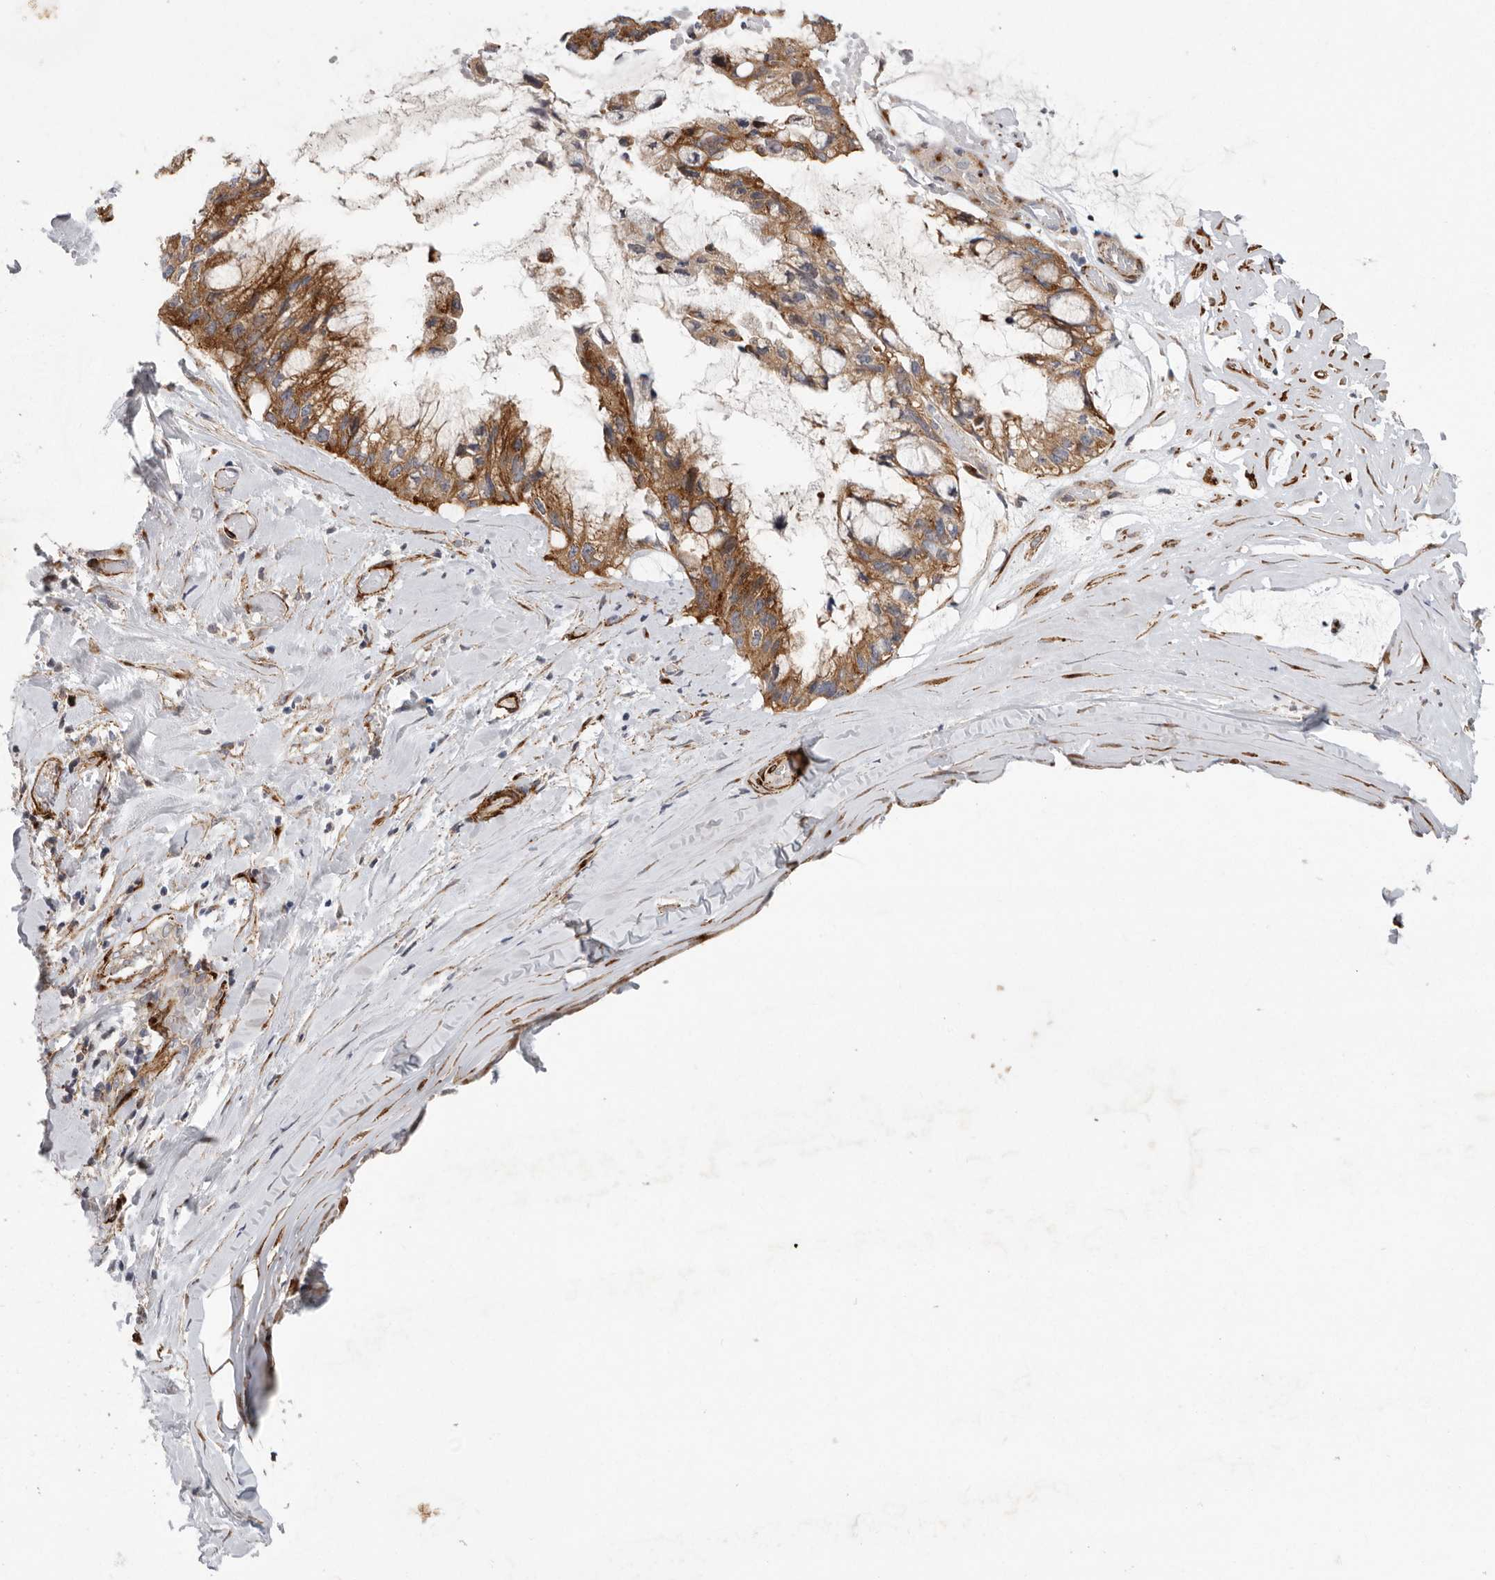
{"staining": {"intensity": "moderate", "quantity": ">75%", "location": "cytoplasmic/membranous"}, "tissue": "ovarian cancer", "cell_type": "Tumor cells", "image_type": "cancer", "snomed": [{"axis": "morphology", "description": "Cystadenocarcinoma, mucinous, NOS"}, {"axis": "topography", "description": "Ovary"}], "caption": "Protein analysis of ovarian mucinous cystadenocarcinoma tissue exhibits moderate cytoplasmic/membranous expression in approximately >75% of tumor cells. (DAB (3,3'-diaminobenzidine) IHC, brown staining for protein, blue staining for nuclei).", "gene": "ATXN3L", "patient": {"sex": "female", "age": 39}}